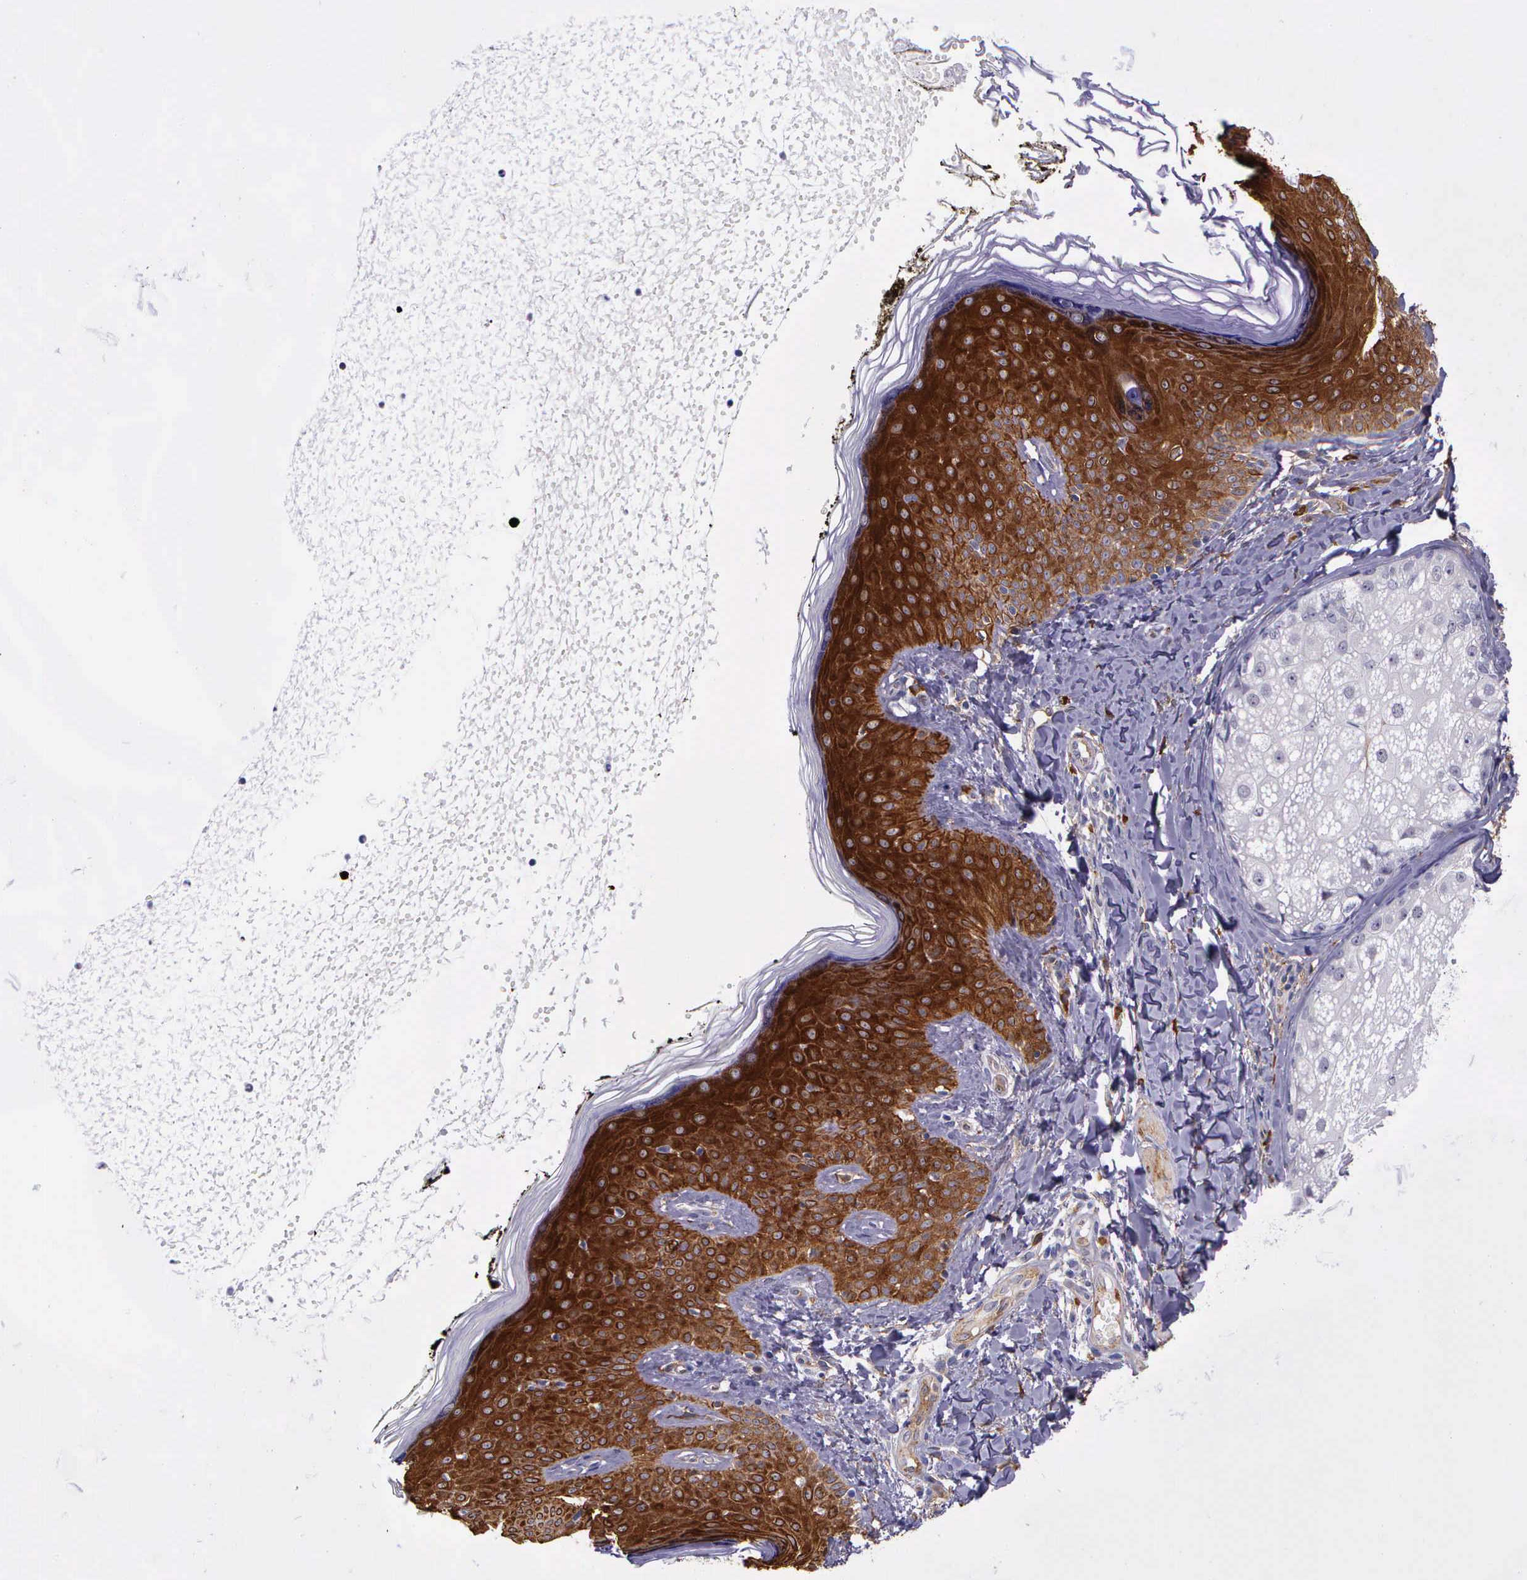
{"staining": {"intensity": "strong", "quantity": ">75%", "location": "cytoplasmic/membranous"}, "tissue": "skin", "cell_type": "Fibroblasts", "image_type": "normal", "snomed": [{"axis": "morphology", "description": "Normal tissue, NOS"}, {"axis": "topography", "description": "Skin"}], "caption": "Strong cytoplasmic/membranous staining for a protein is seen in approximately >75% of fibroblasts of normal skin using IHC.", "gene": "AHNAK2", "patient": {"sex": "female", "age": 15}}